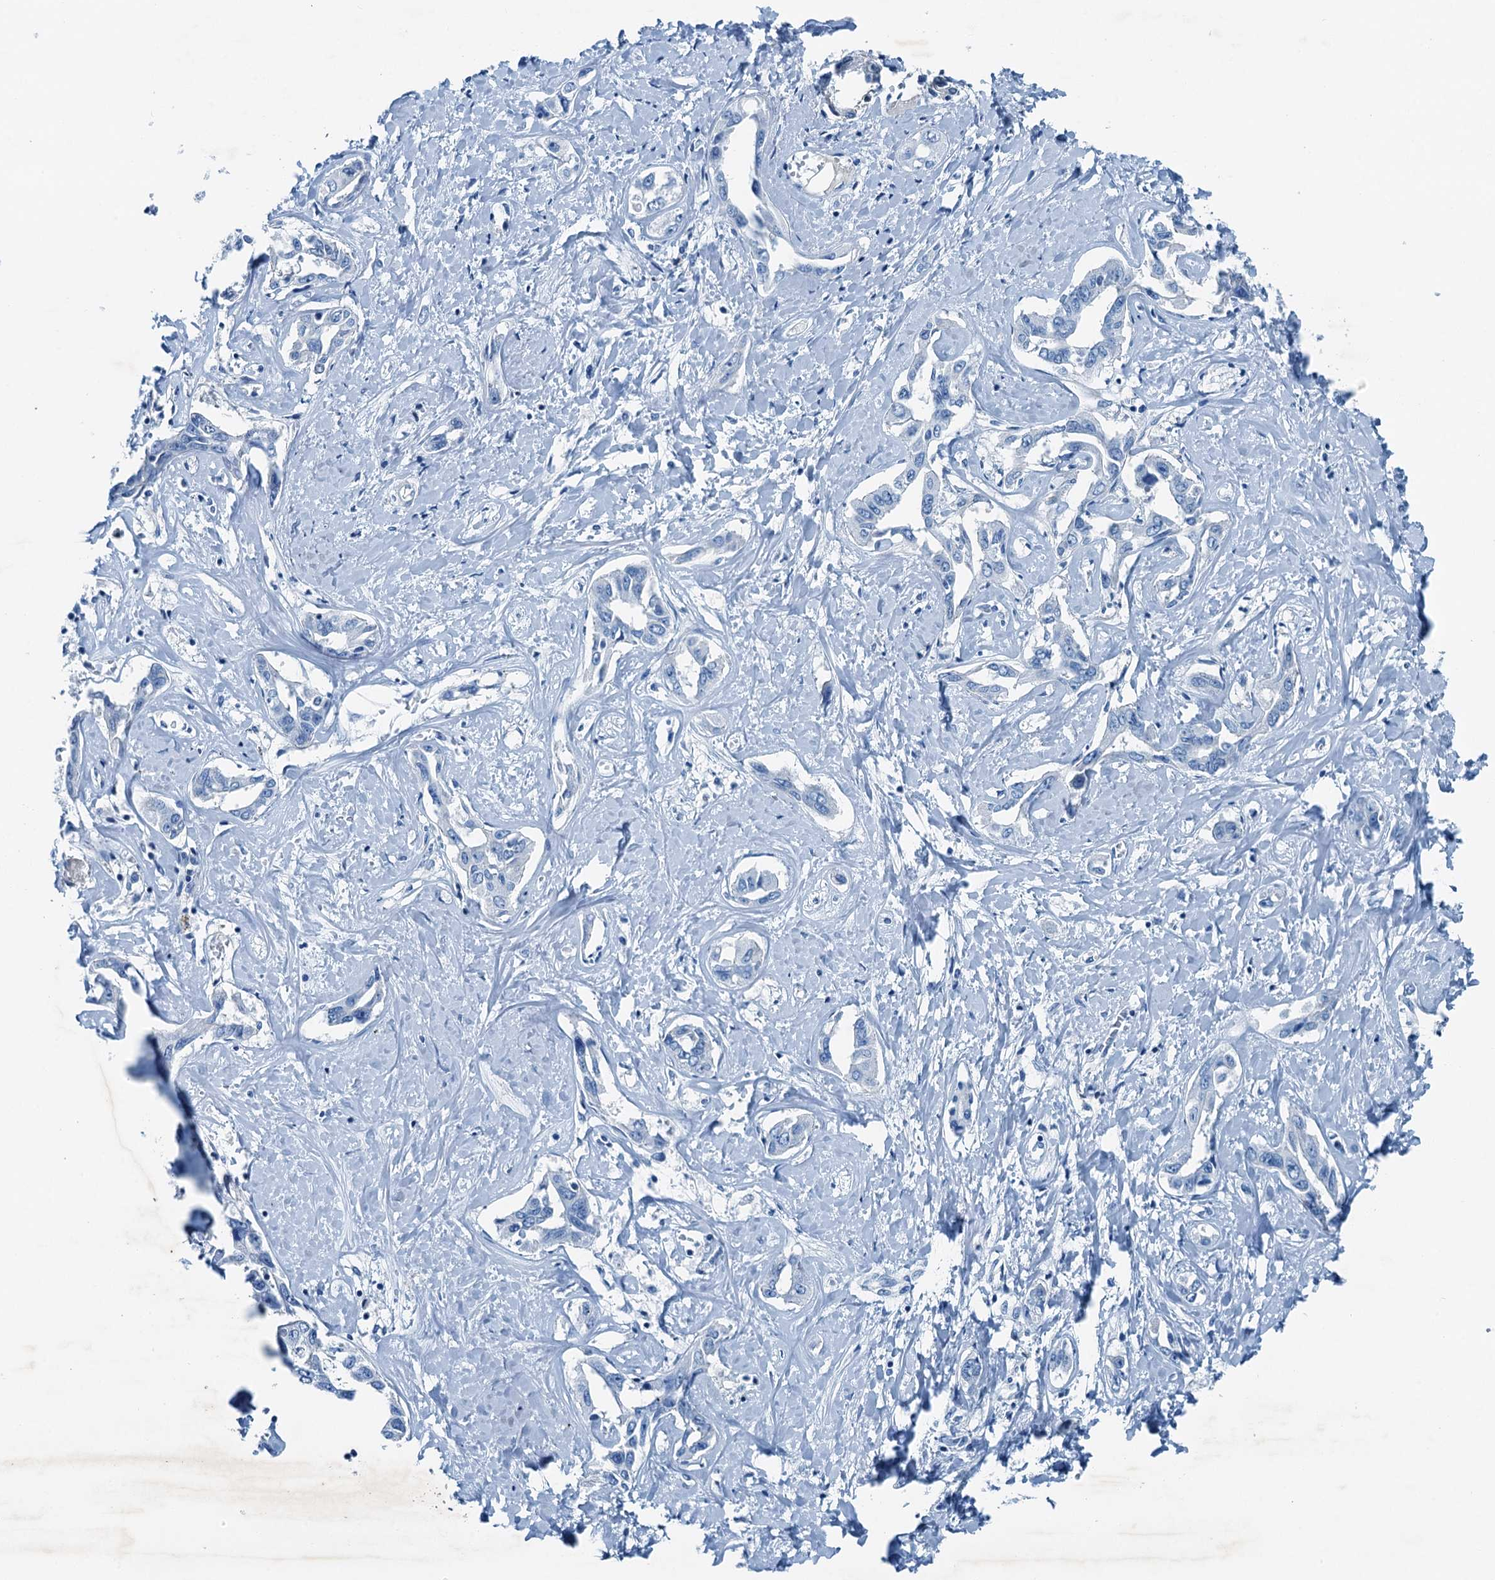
{"staining": {"intensity": "negative", "quantity": "none", "location": "none"}, "tissue": "liver cancer", "cell_type": "Tumor cells", "image_type": "cancer", "snomed": [{"axis": "morphology", "description": "Cholangiocarcinoma"}, {"axis": "topography", "description": "Liver"}], "caption": "A histopathology image of human cholangiocarcinoma (liver) is negative for staining in tumor cells.", "gene": "RAB3IL1", "patient": {"sex": "male", "age": 59}}